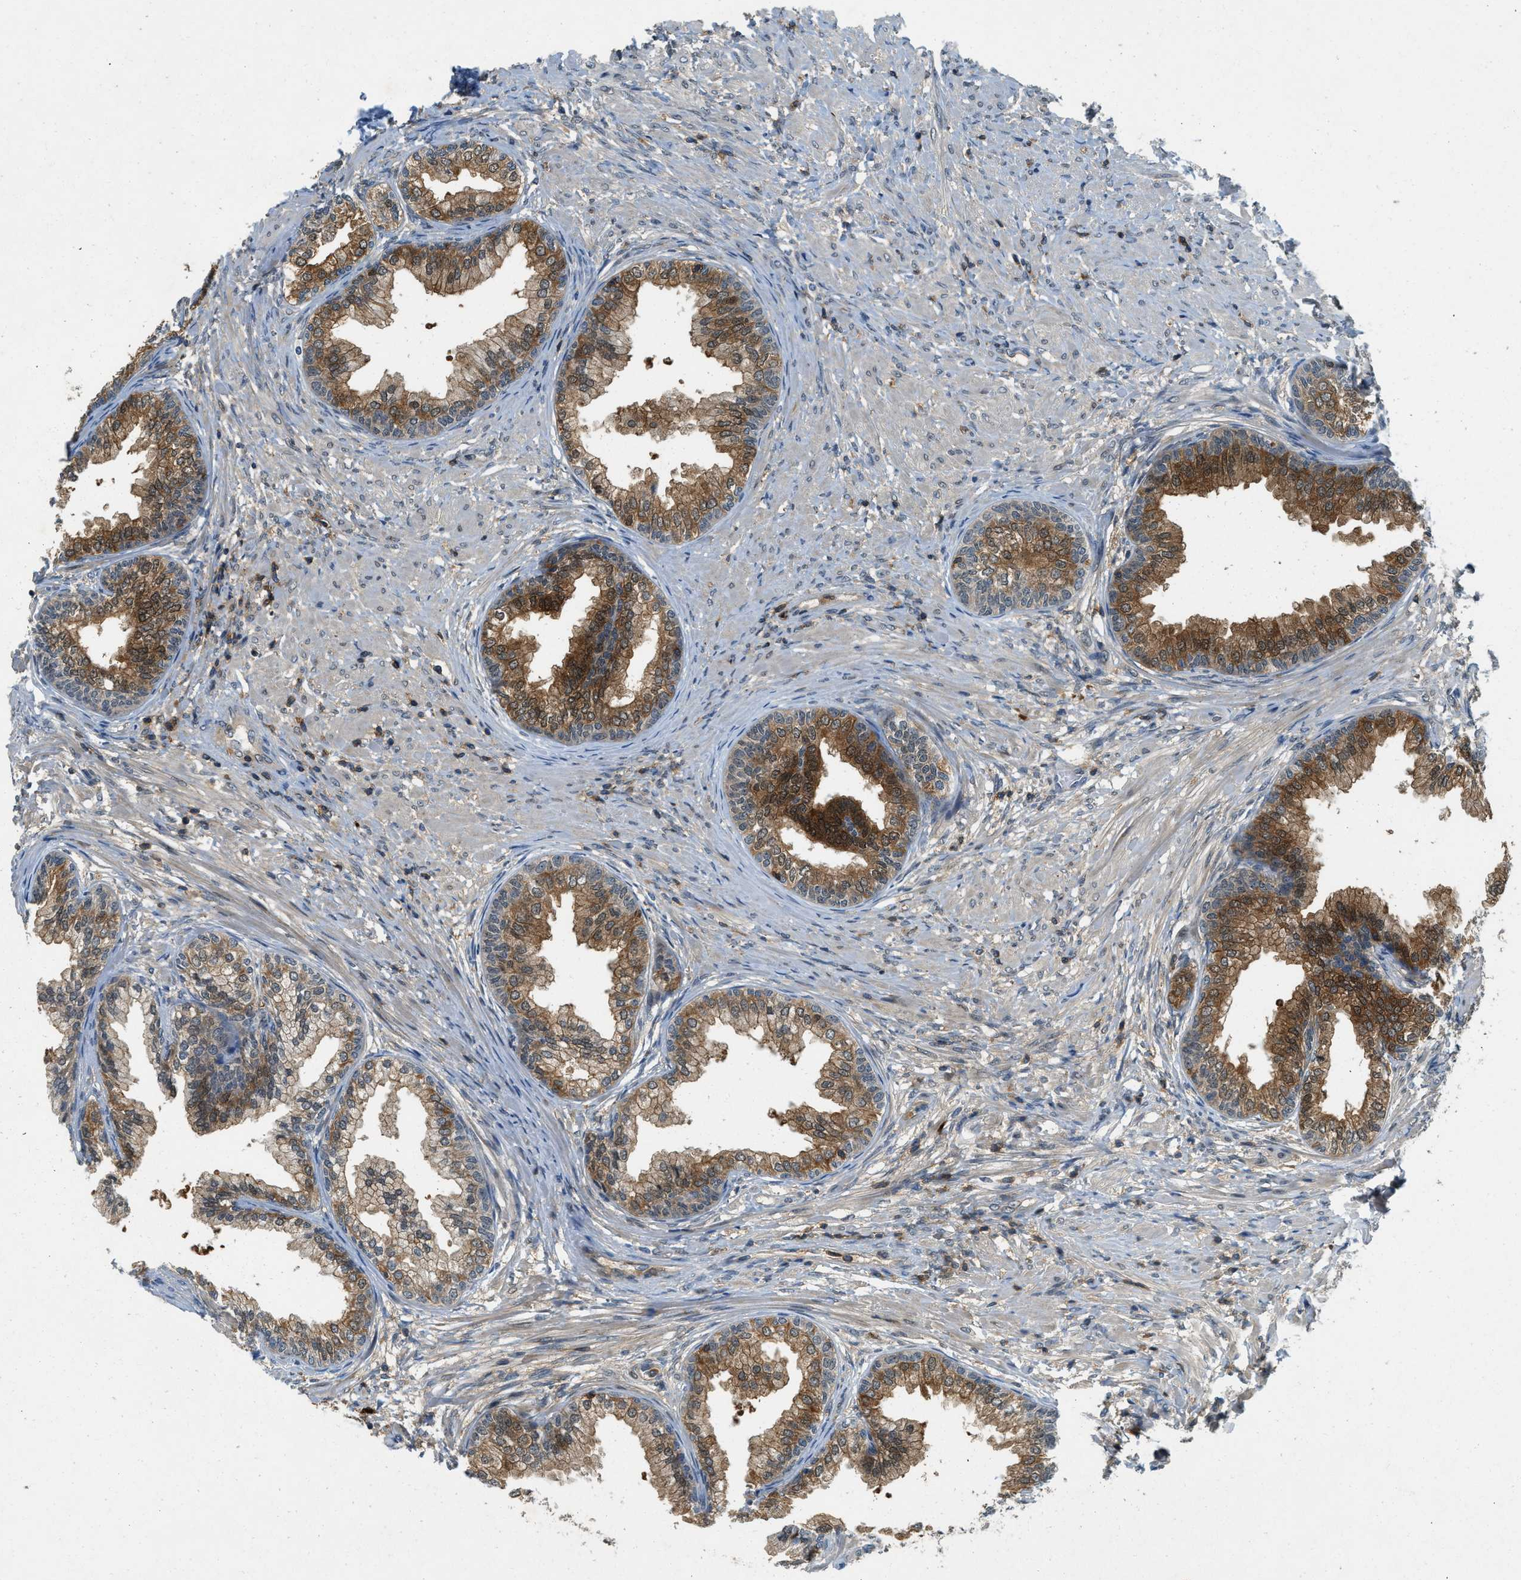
{"staining": {"intensity": "strong", "quantity": ">75%", "location": "cytoplasmic/membranous,nuclear"}, "tissue": "prostate", "cell_type": "Glandular cells", "image_type": "normal", "snomed": [{"axis": "morphology", "description": "Normal tissue, NOS"}, {"axis": "topography", "description": "Prostate"}], "caption": "The photomicrograph shows staining of benign prostate, revealing strong cytoplasmic/membranous,nuclear protein expression (brown color) within glandular cells. (DAB (3,3'-diaminobenzidine) = brown stain, brightfield microscopy at high magnification).", "gene": "GMPPB", "patient": {"sex": "male", "age": 76}}